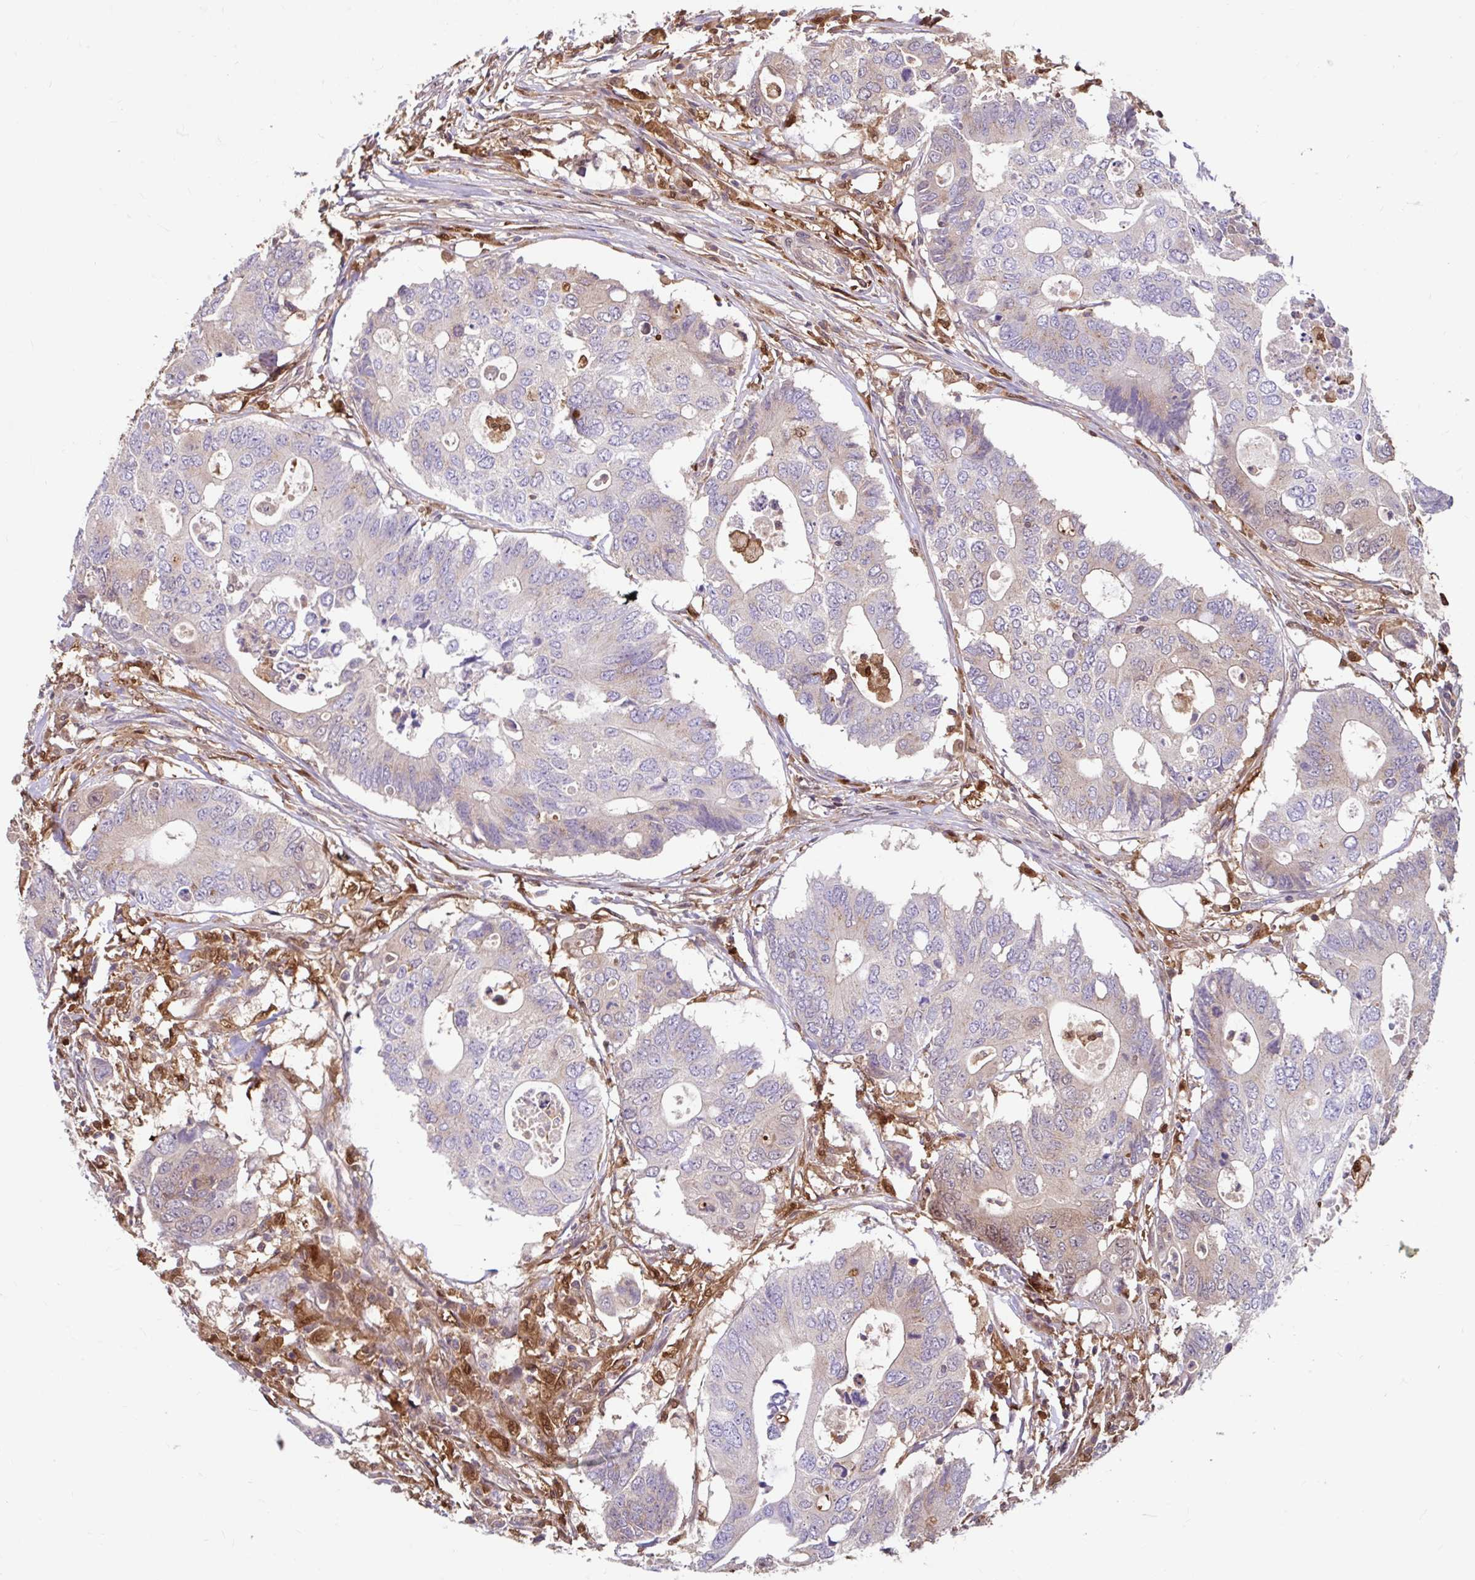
{"staining": {"intensity": "weak", "quantity": "<25%", "location": "cytoplasmic/membranous"}, "tissue": "colorectal cancer", "cell_type": "Tumor cells", "image_type": "cancer", "snomed": [{"axis": "morphology", "description": "Adenocarcinoma, NOS"}, {"axis": "topography", "description": "Colon"}], "caption": "Immunohistochemistry image of neoplastic tissue: human colorectal adenocarcinoma stained with DAB (3,3'-diaminobenzidine) reveals no significant protein positivity in tumor cells.", "gene": "BLVRA", "patient": {"sex": "male", "age": 71}}